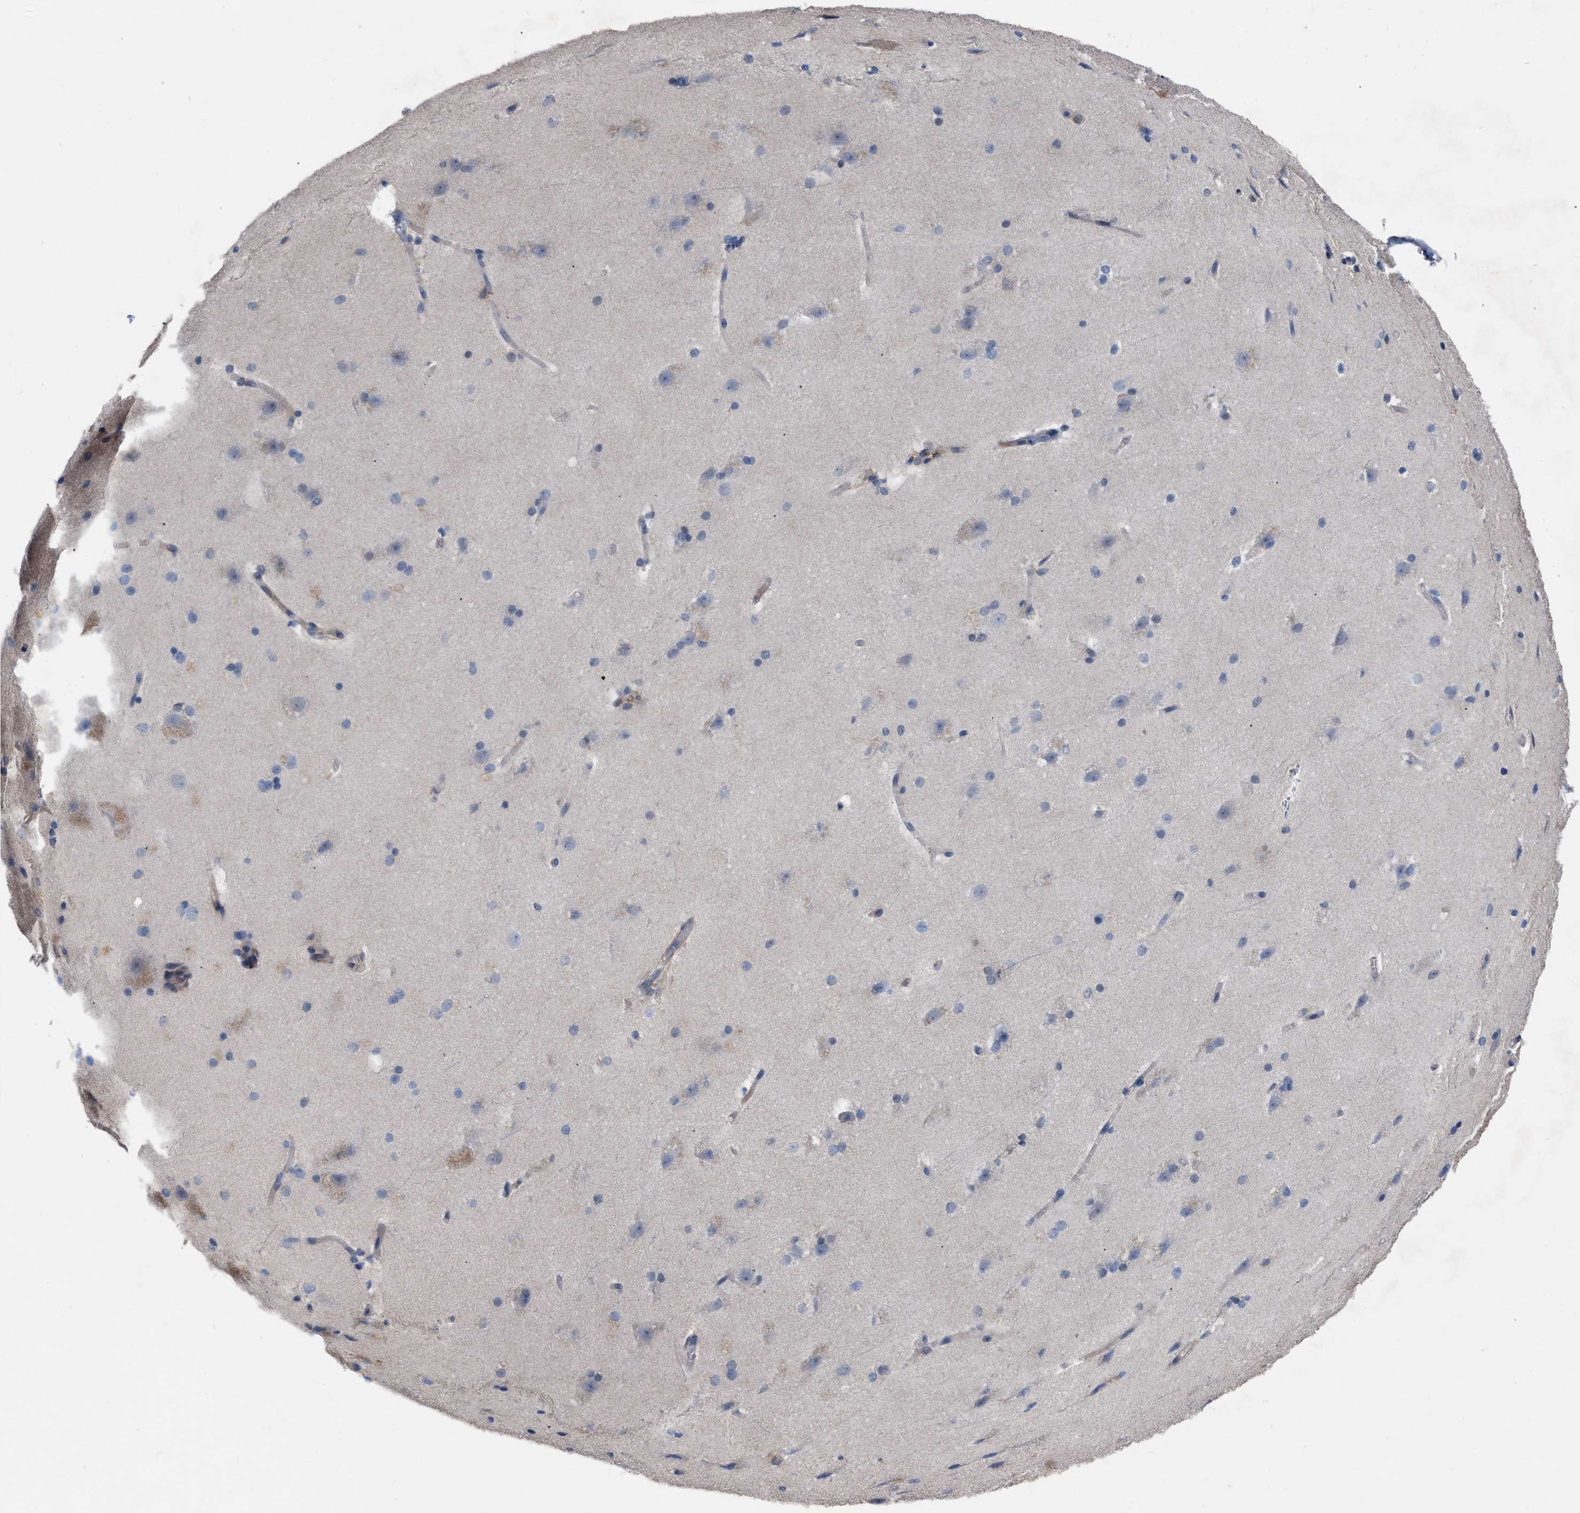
{"staining": {"intensity": "negative", "quantity": "none", "location": "none"}, "tissue": "cerebral cortex", "cell_type": "Endothelial cells", "image_type": "normal", "snomed": [{"axis": "morphology", "description": "Normal tissue, NOS"}, {"axis": "topography", "description": "Cerebral cortex"}, {"axis": "topography", "description": "Hippocampus"}], "caption": "This photomicrograph is of benign cerebral cortex stained with immunohistochemistry (IHC) to label a protein in brown with the nuclei are counter-stained blue. There is no expression in endothelial cells. (DAB (3,3'-diaminobenzidine) immunohistochemistry, high magnification).", "gene": "TMEM131", "patient": {"sex": "female", "age": 19}}